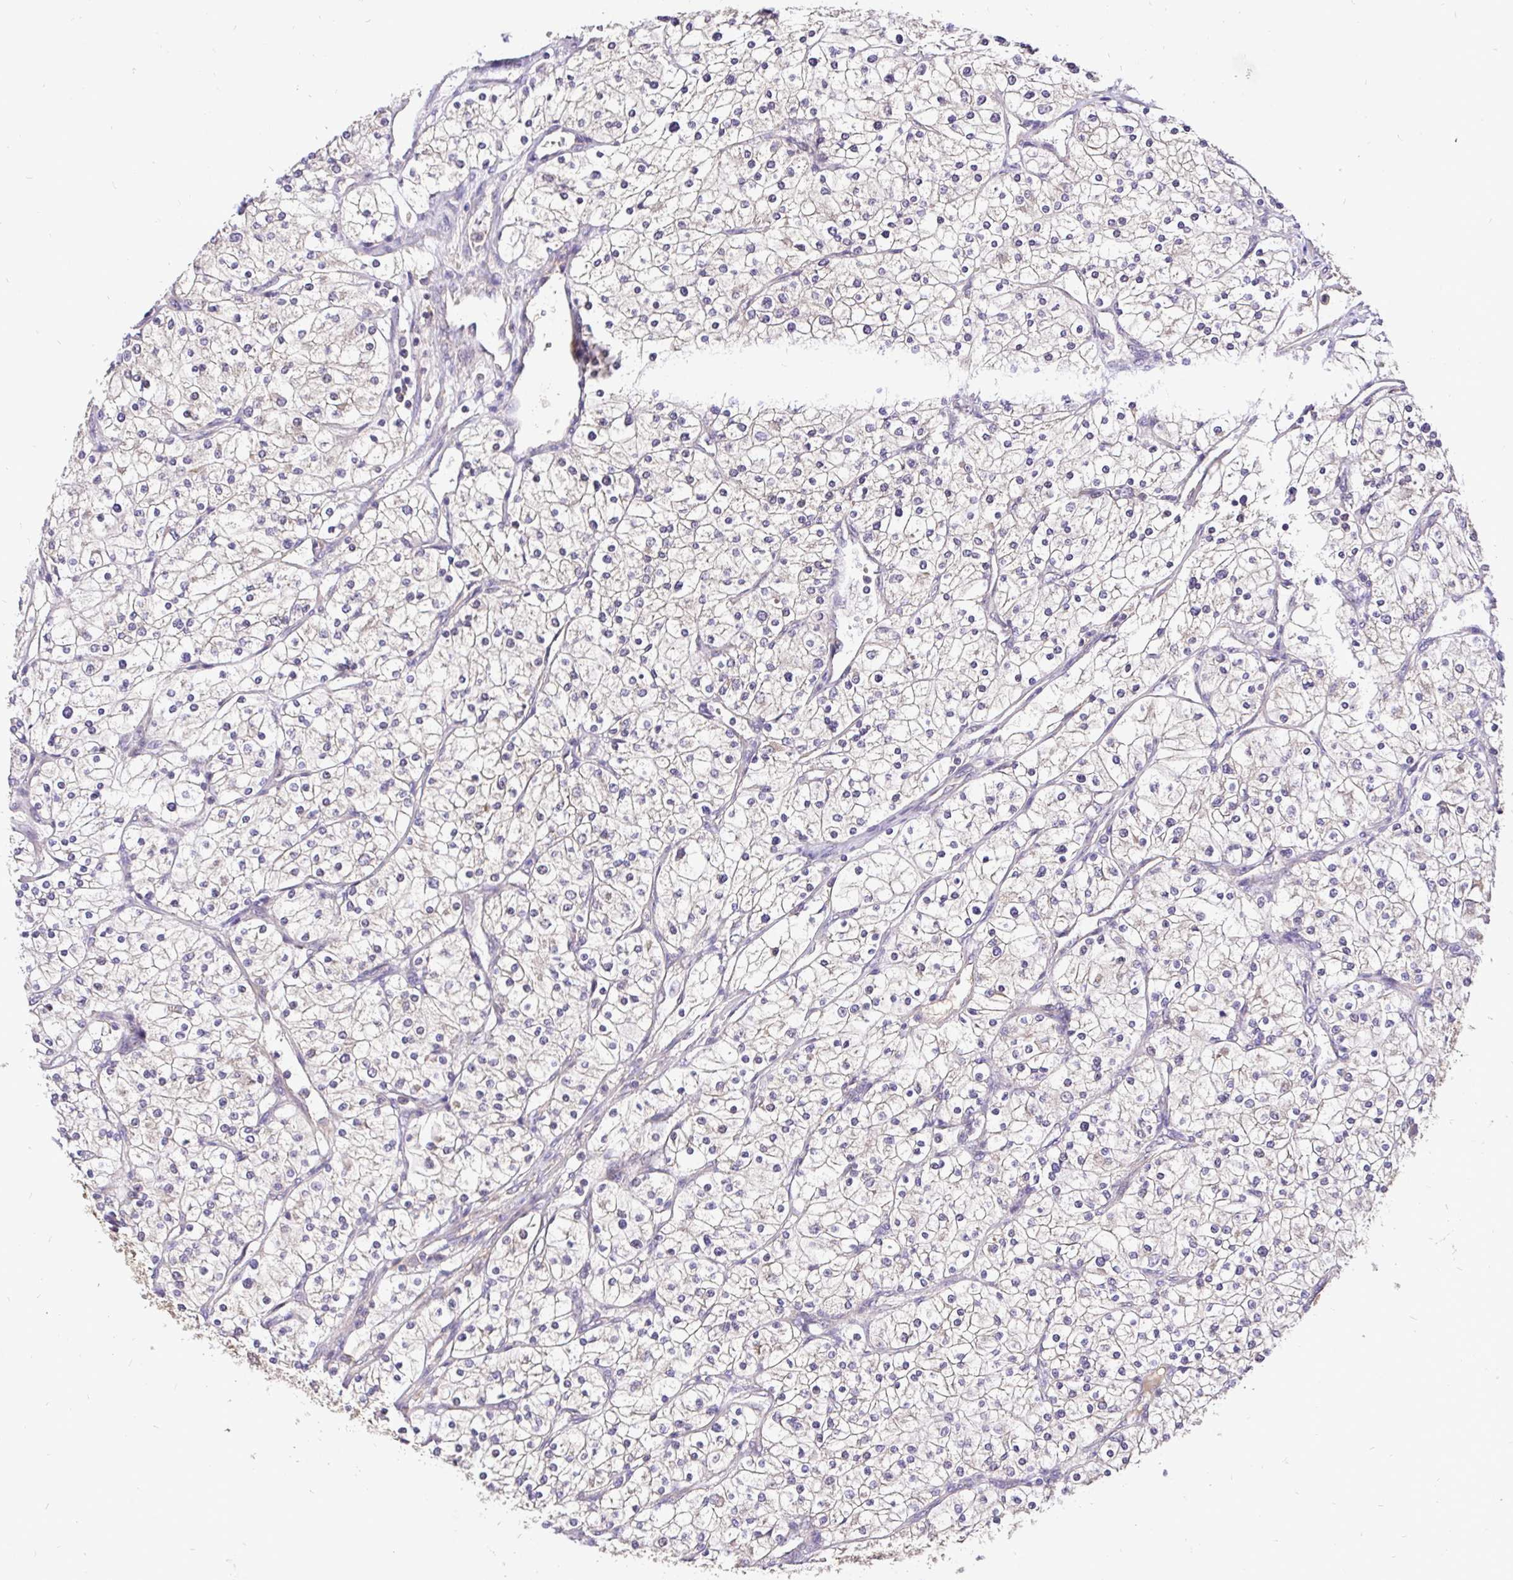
{"staining": {"intensity": "negative", "quantity": "none", "location": "none"}, "tissue": "renal cancer", "cell_type": "Tumor cells", "image_type": "cancer", "snomed": [{"axis": "morphology", "description": "Adenocarcinoma, NOS"}, {"axis": "topography", "description": "Kidney"}], "caption": "This is a image of immunohistochemistry (IHC) staining of renal cancer, which shows no expression in tumor cells.", "gene": "UBE2M", "patient": {"sex": "male", "age": 80}}